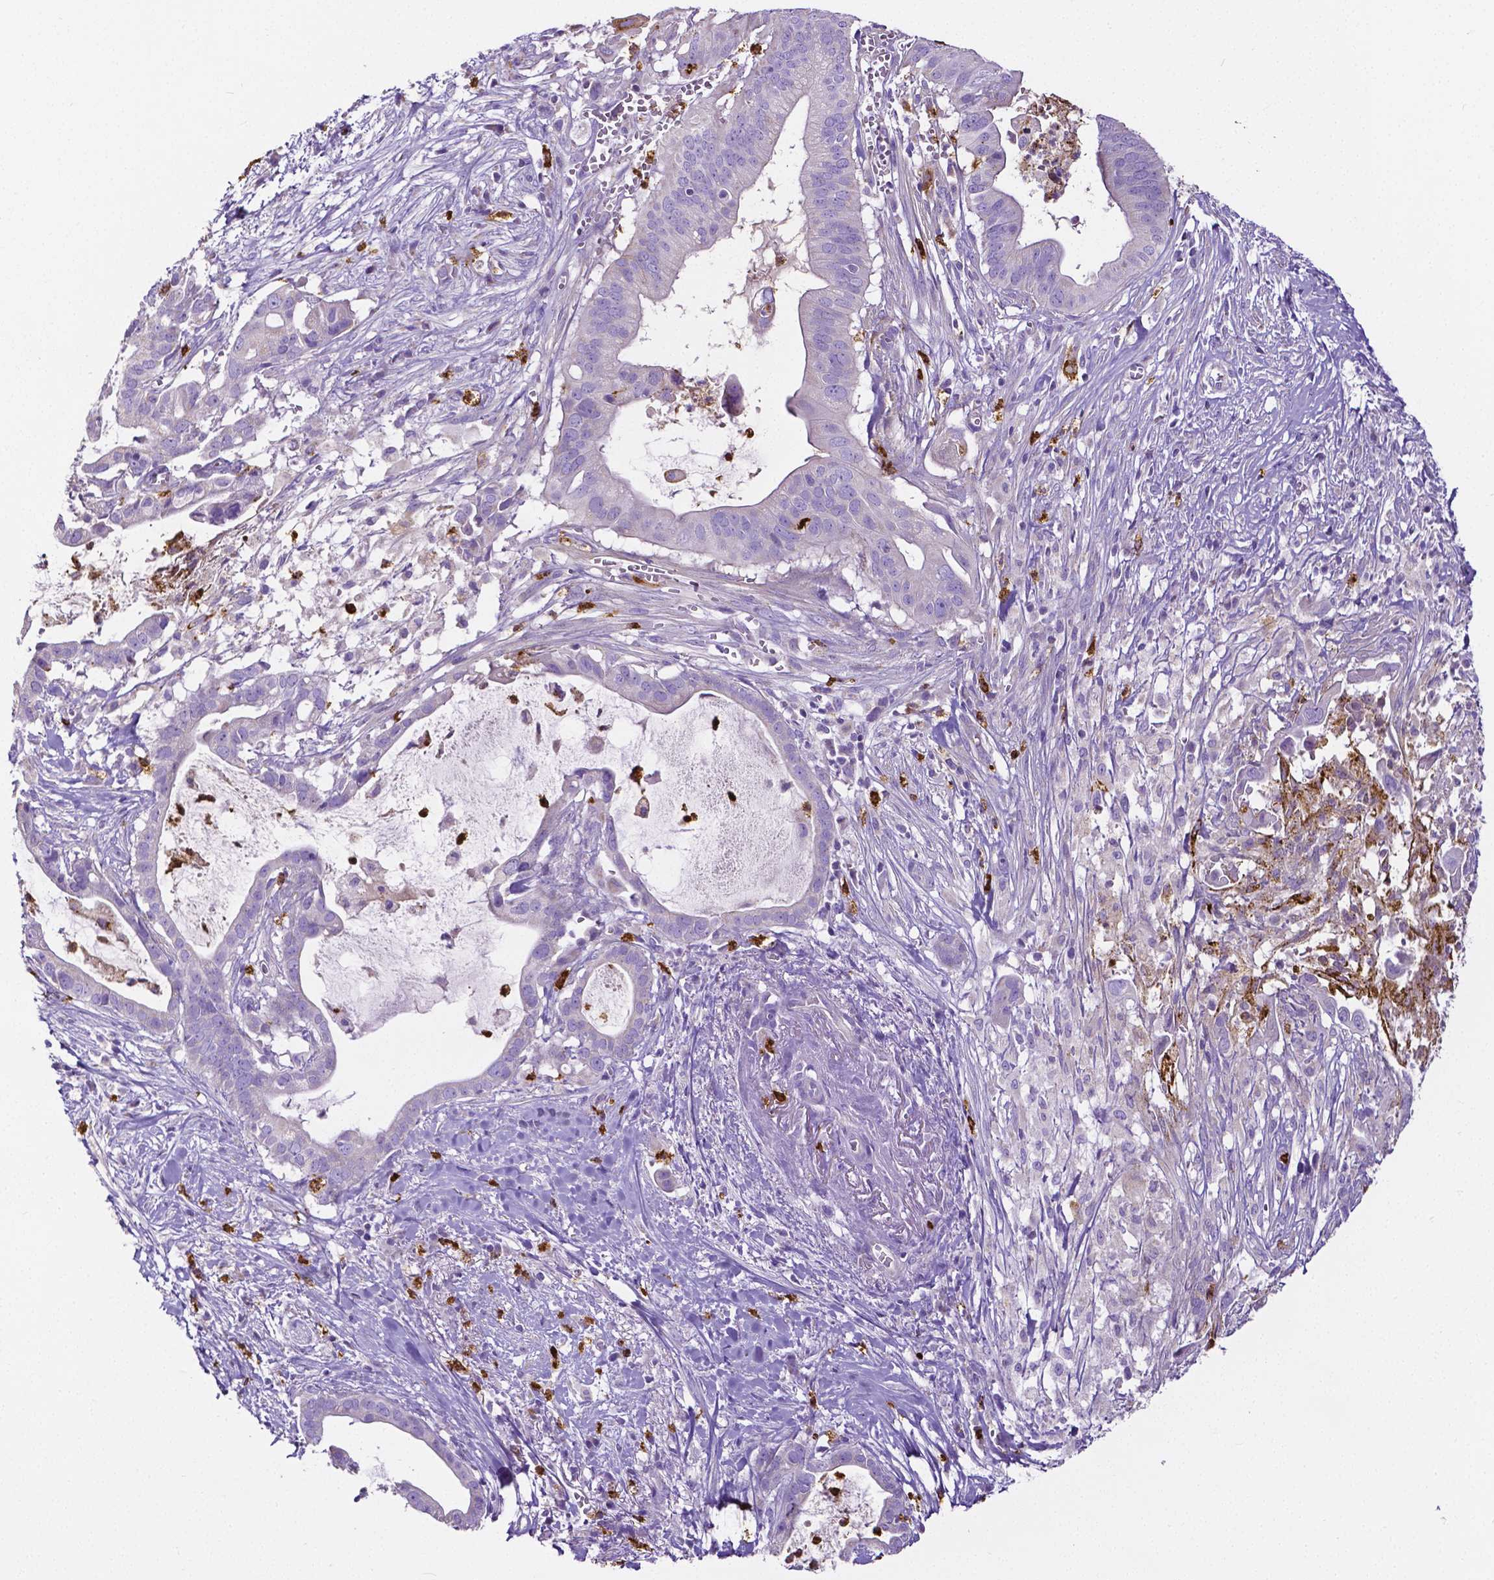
{"staining": {"intensity": "negative", "quantity": "none", "location": "none"}, "tissue": "pancreatic cancer", "cell_type": "Tumor cells", "image_type": "cancer", "snomed": [{"axis": "morphology", "description": "Adenocarcinoma, NOS"}, {"axis": "topography", "description": "Pancreas"}], "caption": "Adenocarcinoma (pancreatic) was stained to show a protein in brown. There is no significant staining in tumor cells.", "gene": "MMP9", "patient": {"sex": "male", "age": 61}}